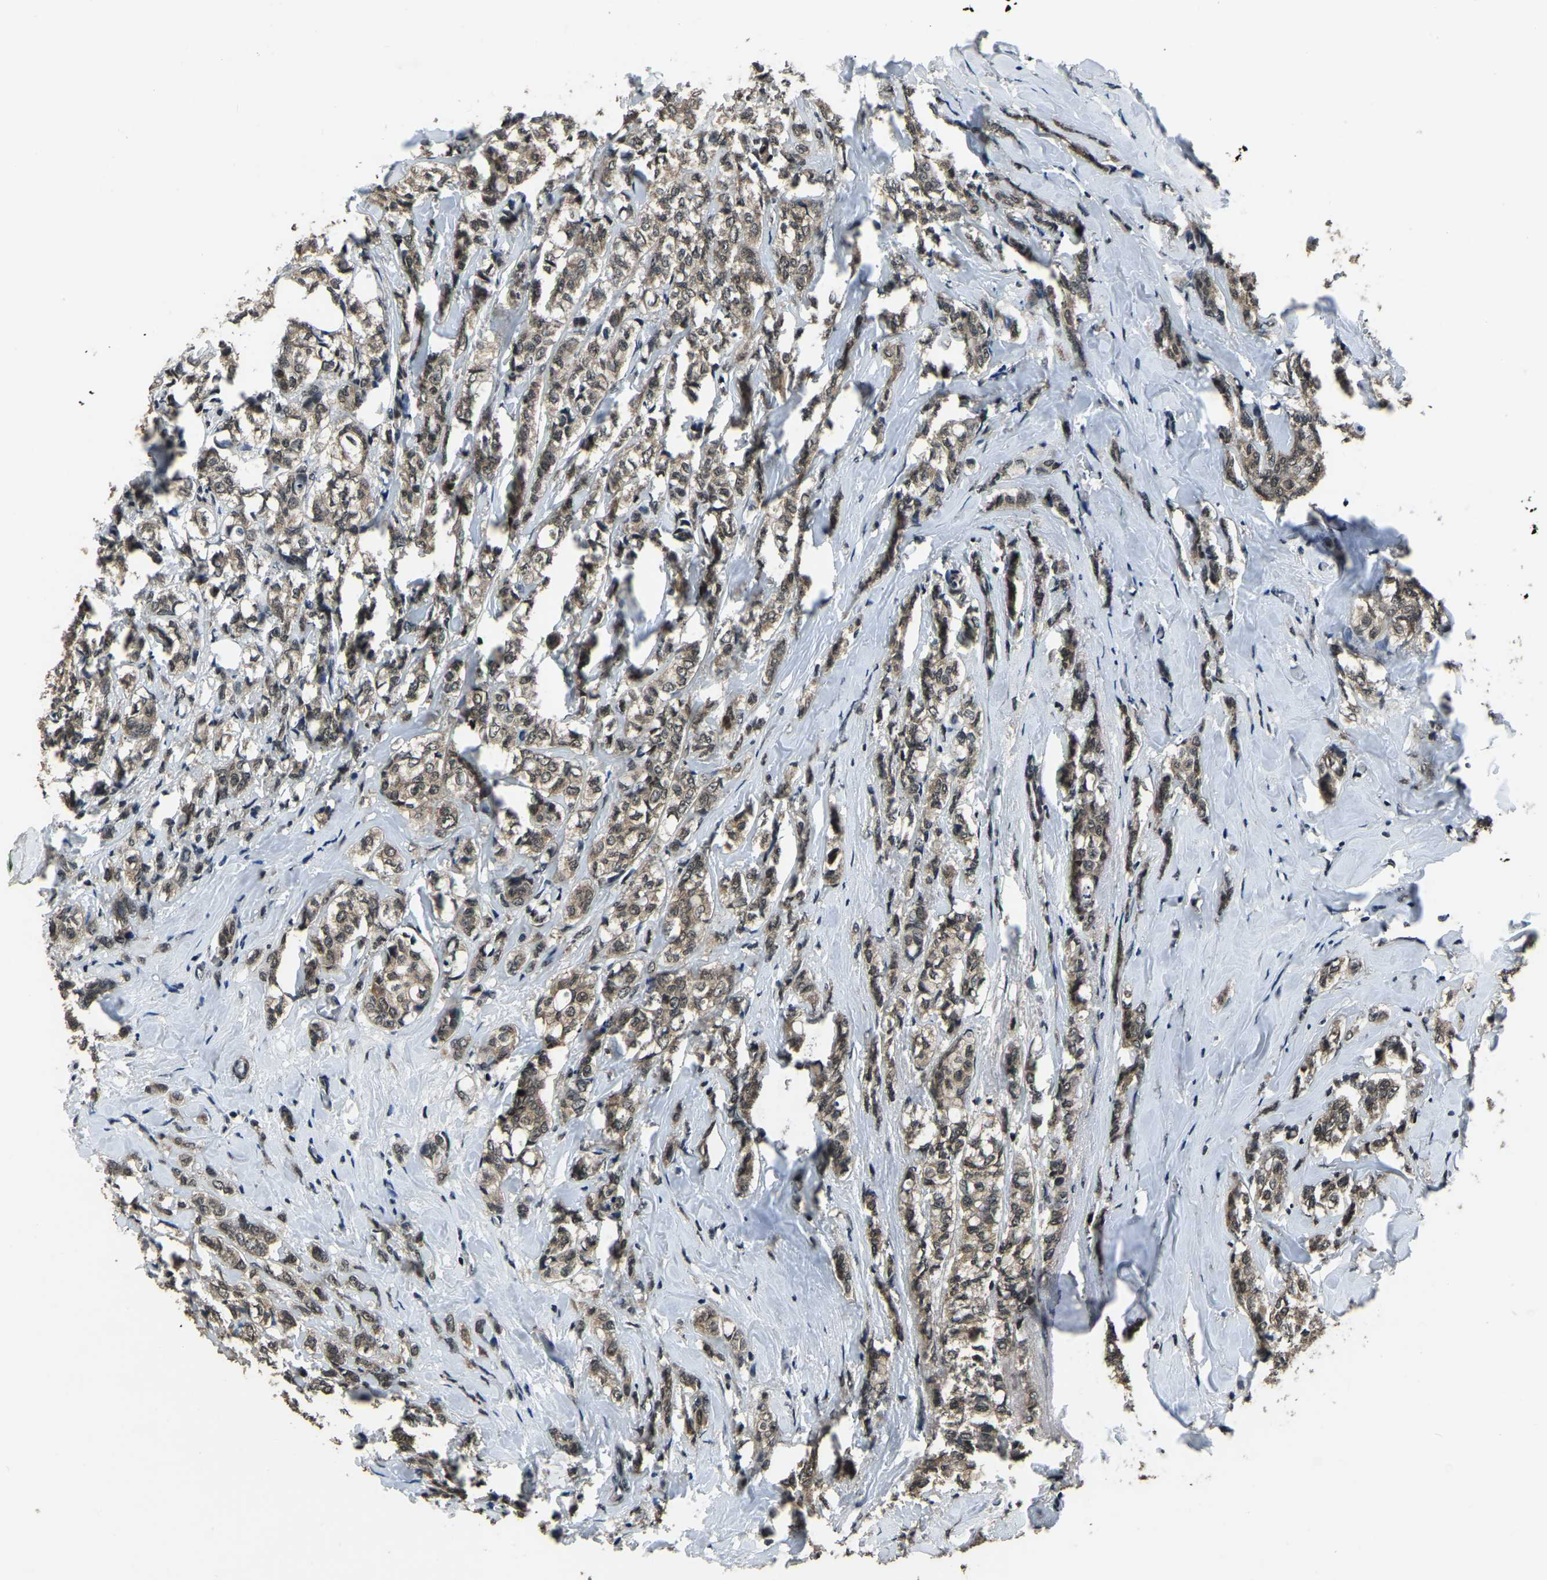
{"staining": {"intensity": "moderate", "quantity": ">75%", "location": "cytoplasmic/membranous"}, "tissue": "breast cancer", "cell_type": "Tumor cells", "image_type": "cancer", "snomed": [{"axis": "morphology", "description": "Lobular carcinoma"}, {"axis": "topography", "description": "Breast"}], "caption": "A brown stain labels moderate cytoplasmic/membranous positivity of a protein in lobular carcinoma (breast) tumor cells.", "gene": "ANKIB1", "patient": {"sex": "female", "age": 60}}